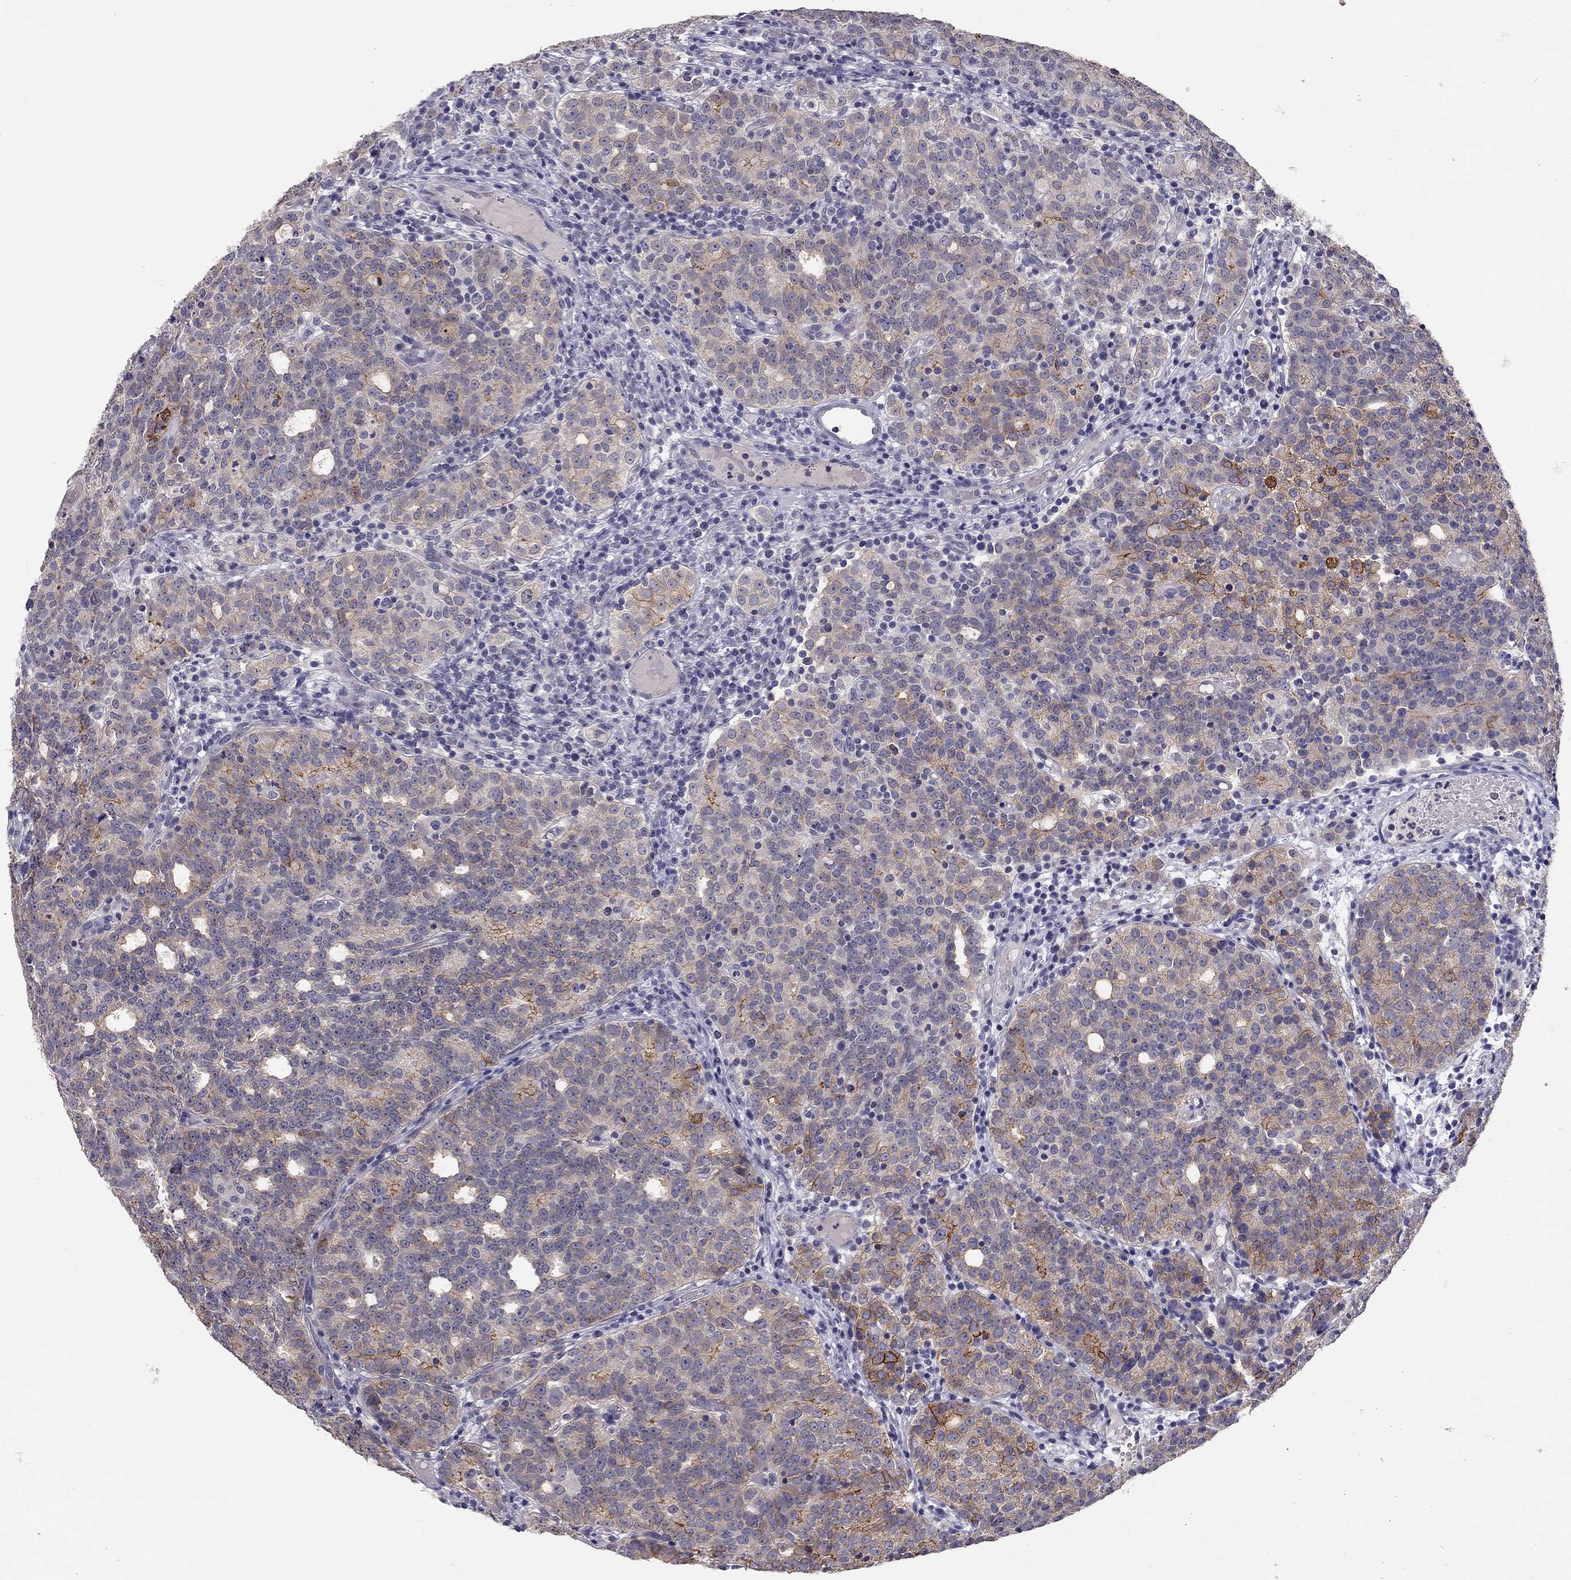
{"staining": {"intensity": "strong", "quantity": "<25%", "location": "cytoplasmic/membranous"}, "tissue": "prostate cancer", "cell_type": "Tumor cells", "image_type": "cancer", "snomed": [{"axis": "morphology", "description": "Adenocarcinoma, High grade"}, {"axis": "topography", "description": "Prostate"}], "caption": "Prostate cancer tissue demonstrates strong cytoplasmic/membranous expression in about <25% of tumor cells, visualized by immunohistochemistry.", "gene": "SCARB1", "patient": {"sex": "male", "age": 53}}